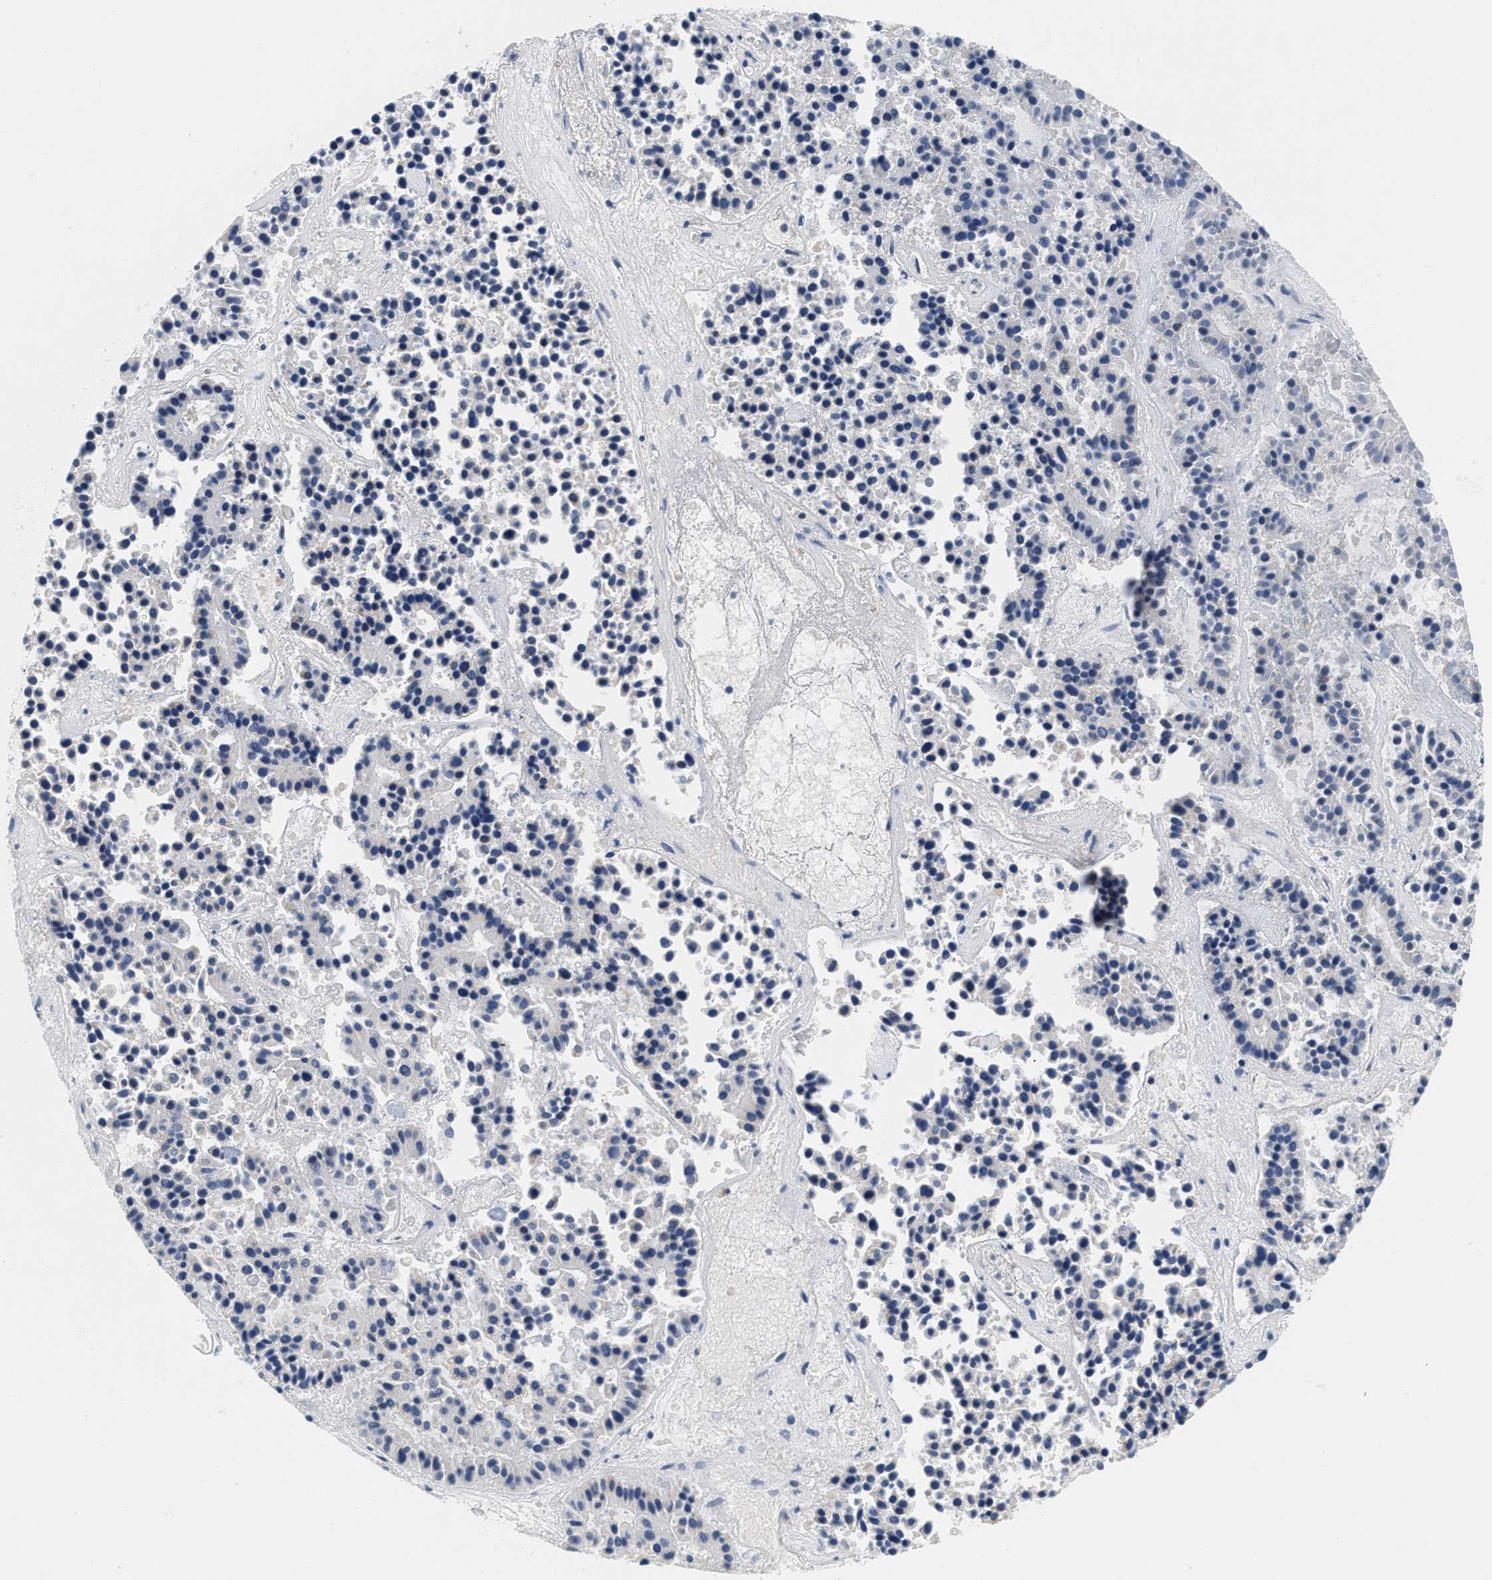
{"staining": {"intensity": "negative", "quantity": "none", "location": "none"}, "tissue": "pancreatic cancer", "cell_type": "Tumor cells", "image_type": "cancer", "snomed": [{"axis": "morphology", "description": "Adenocarcinoma, NOS"}, {"axis": "topography", "description": "Pancreas"}], "caption": "This is an immunohistochemistry photomicrograph of human adenocarcinoma (pancreatic). There is no positivity in tumor cells.", "gene": "PDP1", "patient": {"sex": "male", "age": 50}}